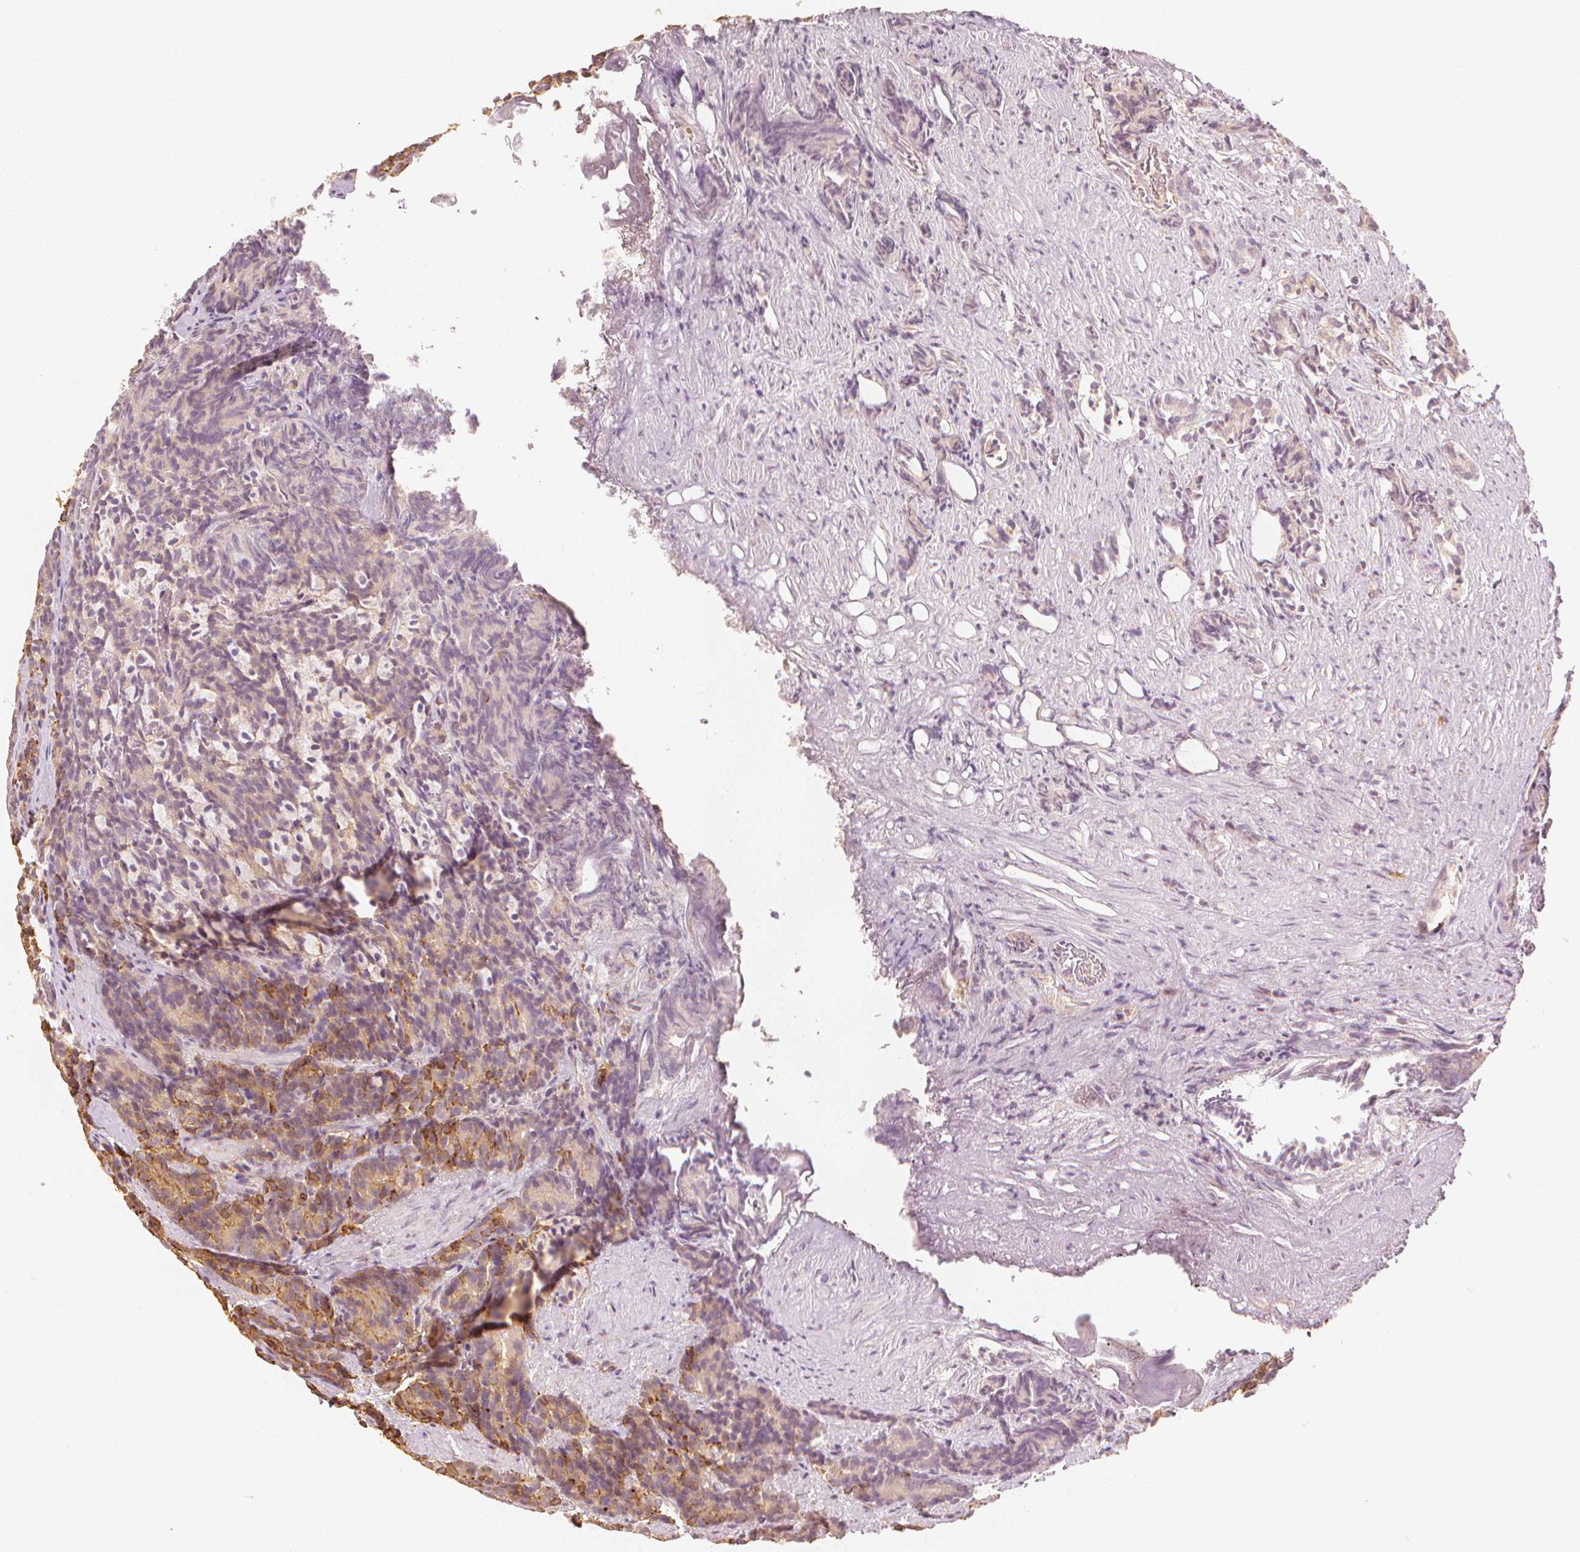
{"staining": {"intensity": "weak", "quantity": "25%-75%", "location": "cytoplasmic/membranous"}, "tissue": "prostate cancer", "cell_type": "Tumor cells", "image_type": "cancer", "snomed": [{"axis": "morphology", "description": "Adenocarcinoma, High grade"}, {"axis": "topography", "description": "Prostate"}], "caption": "Immunohistochemistry (IHC) (DAB) staining of human prostate cancer (high-grade adenocarcinoma) shows weak cytoplasmic/membranous protein expression in approximately 25%-75% of tumor cells.", "gene": "ARHGAP26", "patient": {"sex": "male", "age": 84}}